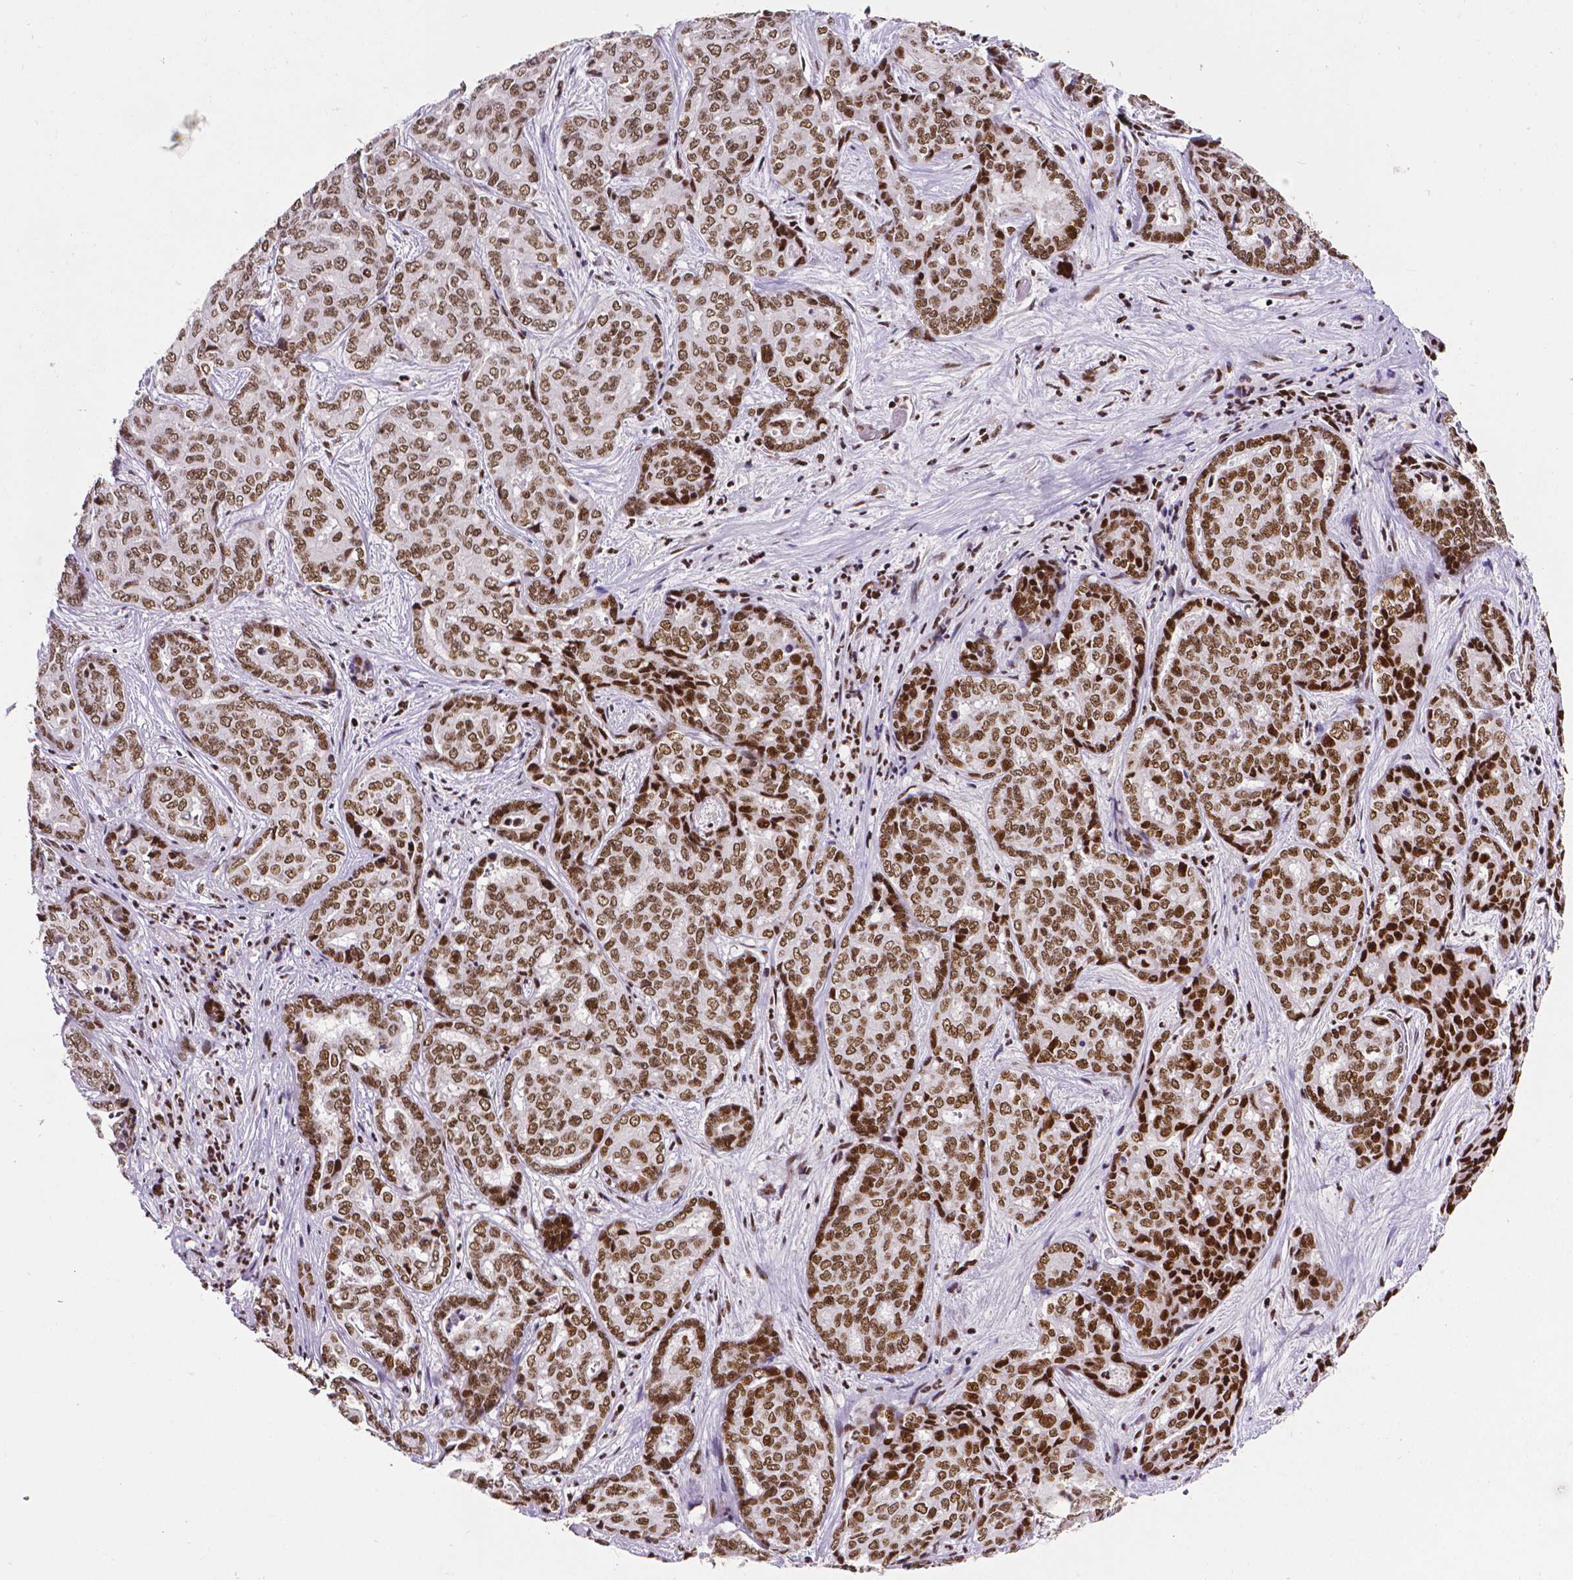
{"staining": {"intensity": "strong", "quantity": ">75%", "location": "nuclear"}, "tissue": "liver cancer", "cell_type": "Tumor cells", "image_type": "cancer", "snomed": [{"axis": "morphology", "description": "Cholangiocarcinoma"}, {"axis": "topography", "description": "Liver"}], "caption": "Tumor cells show high levels of strong nuclear staining in about >75% of cells in human liver cancer (cholangiocarcinoma).", "gene": "CTCF", "patient": {"sex": "female", "age": 64}}